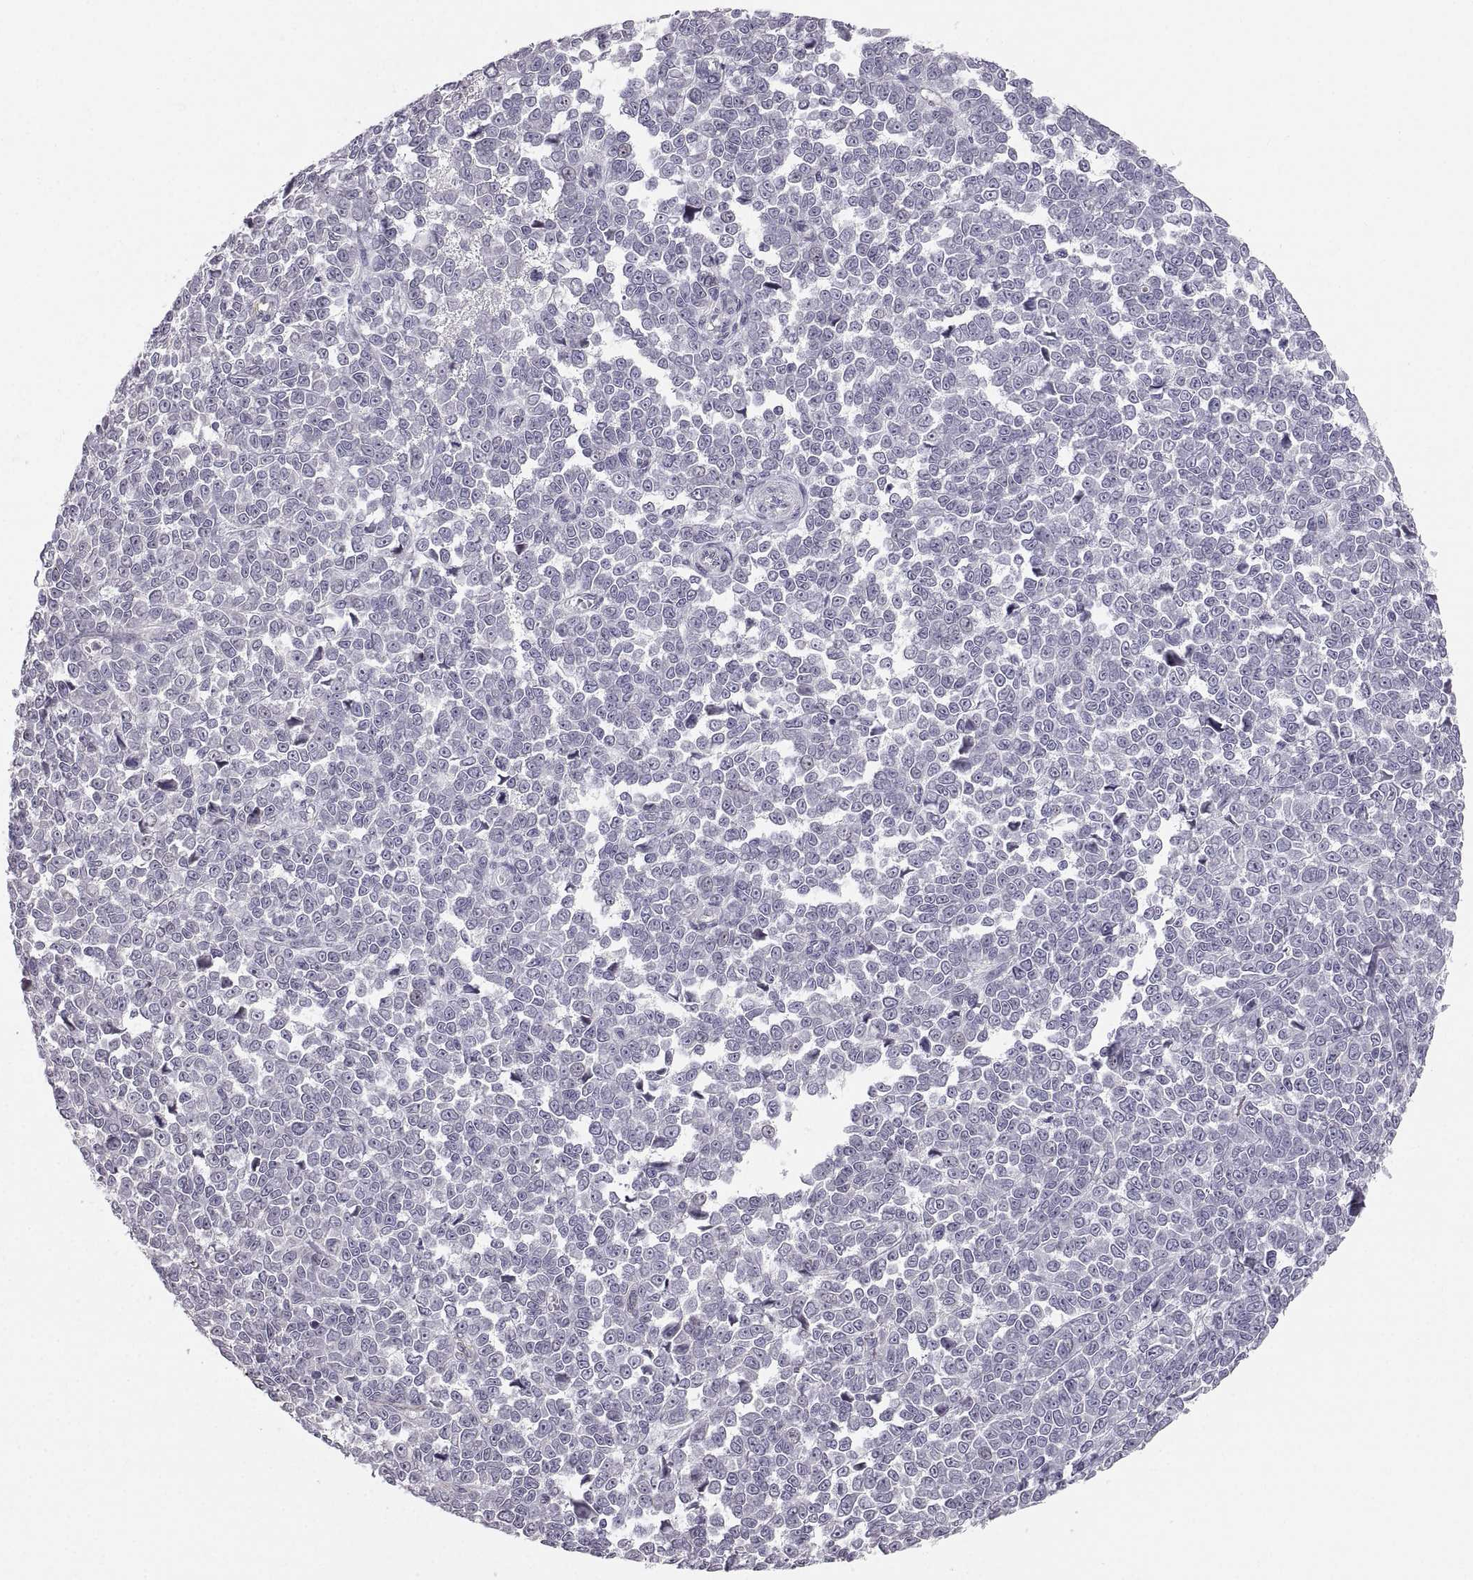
{"staining": {"intensity": "negative", "quantity": "none", "location": "none"}, "tissue": "melanoma", "cell_type": "Tumor cells", "image_type": "cancer", "snomed": [{"axis": "morphology", "description": "Malignant melanoma, NOS"}, {"axis": "topography", "description": "Skin"}], "caption": "The photomicrograph shows no significant expression in tumor cells of melanoma.", "gene": "ZNF185", "patient": {"sex": "female", "age": 95}}